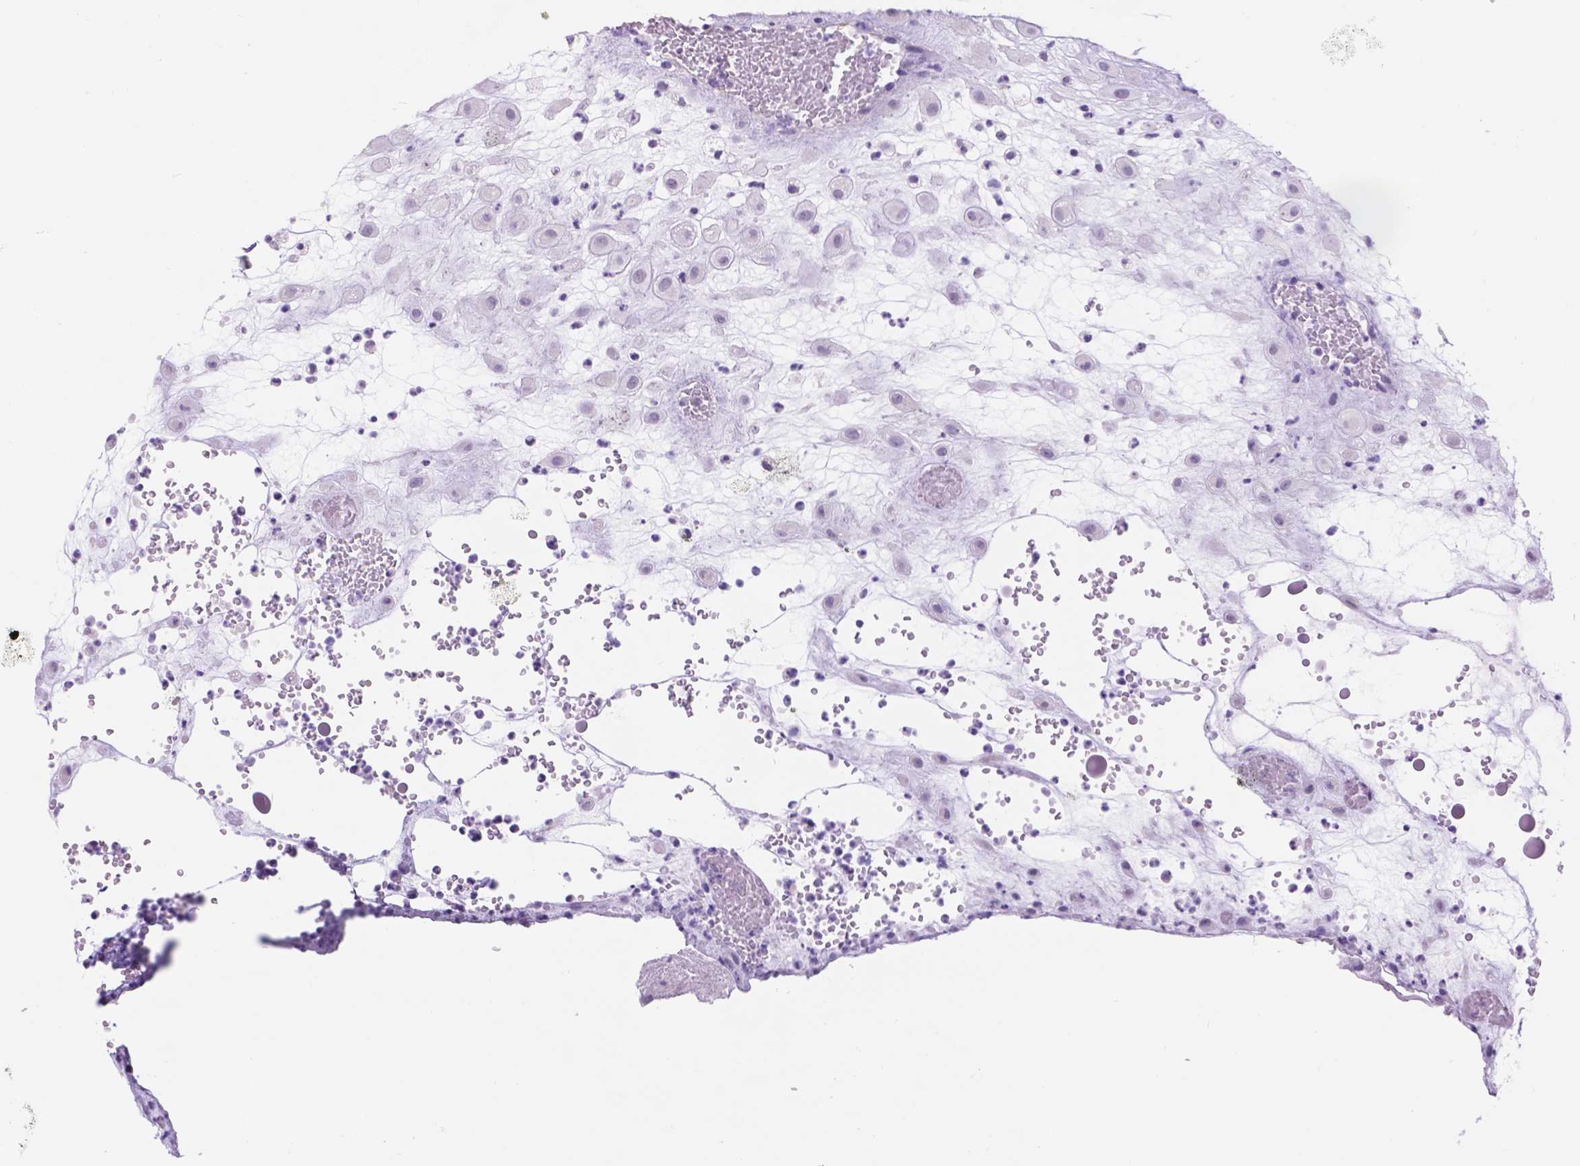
{"staining": {"intensity": "negative", "quantity": "none", "location": "none"}, "tissue": "placenta", "cell_type": "Decidual cells", "image_type": "normal", "snomed": [{"axis": "morphology", "description": "Normal tissue, NOS"}, {"axis": "topography", "description": "Placenta"}], "caption": "Immunohistochemistry (IHC) of unremarkable placenta demonstrates no expression in decidual cells. Nuclei are stained in blue.", "gene": "DCC", "patient": {"sex": "female", "age": 24}}